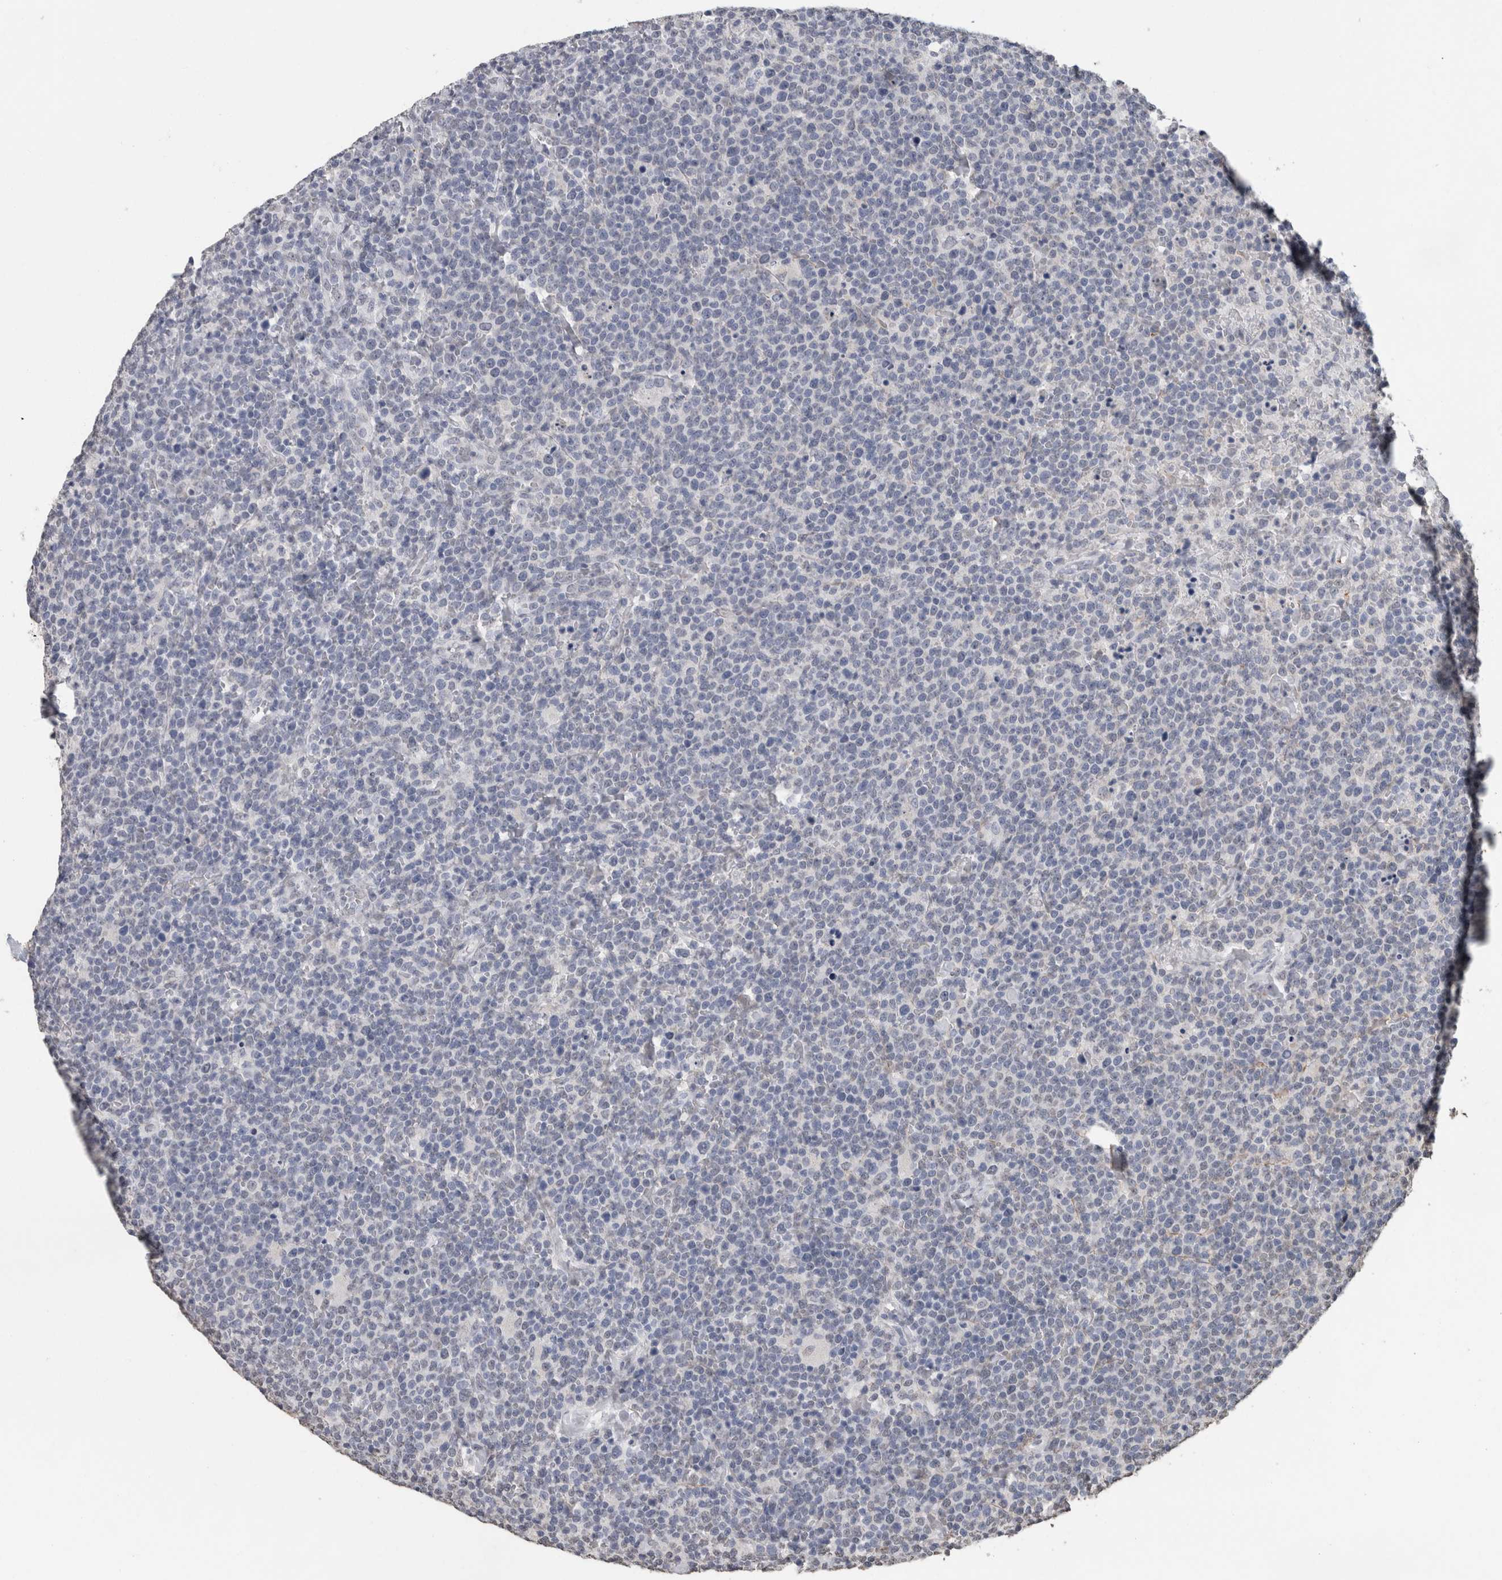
{"staining": {"intensity": "negative", "quantity": "none", "location": "none"}, "tissue": "lymphoma", "cell_type": "Tumor cells", "image_type": "cancer", "snomed": [{"axis": "morphology", "description": "Malignant lymphoma, non-Hodgkin's type, High grade"}, {"axis": "topography", "description": "Lymph node"}], "caption": "A micrograph of lymphoma stained for a protein demonstrates no brown staining in tumor cells.", "gene": "LTBP1", "patient": {"sex": "male", "age": 61}}